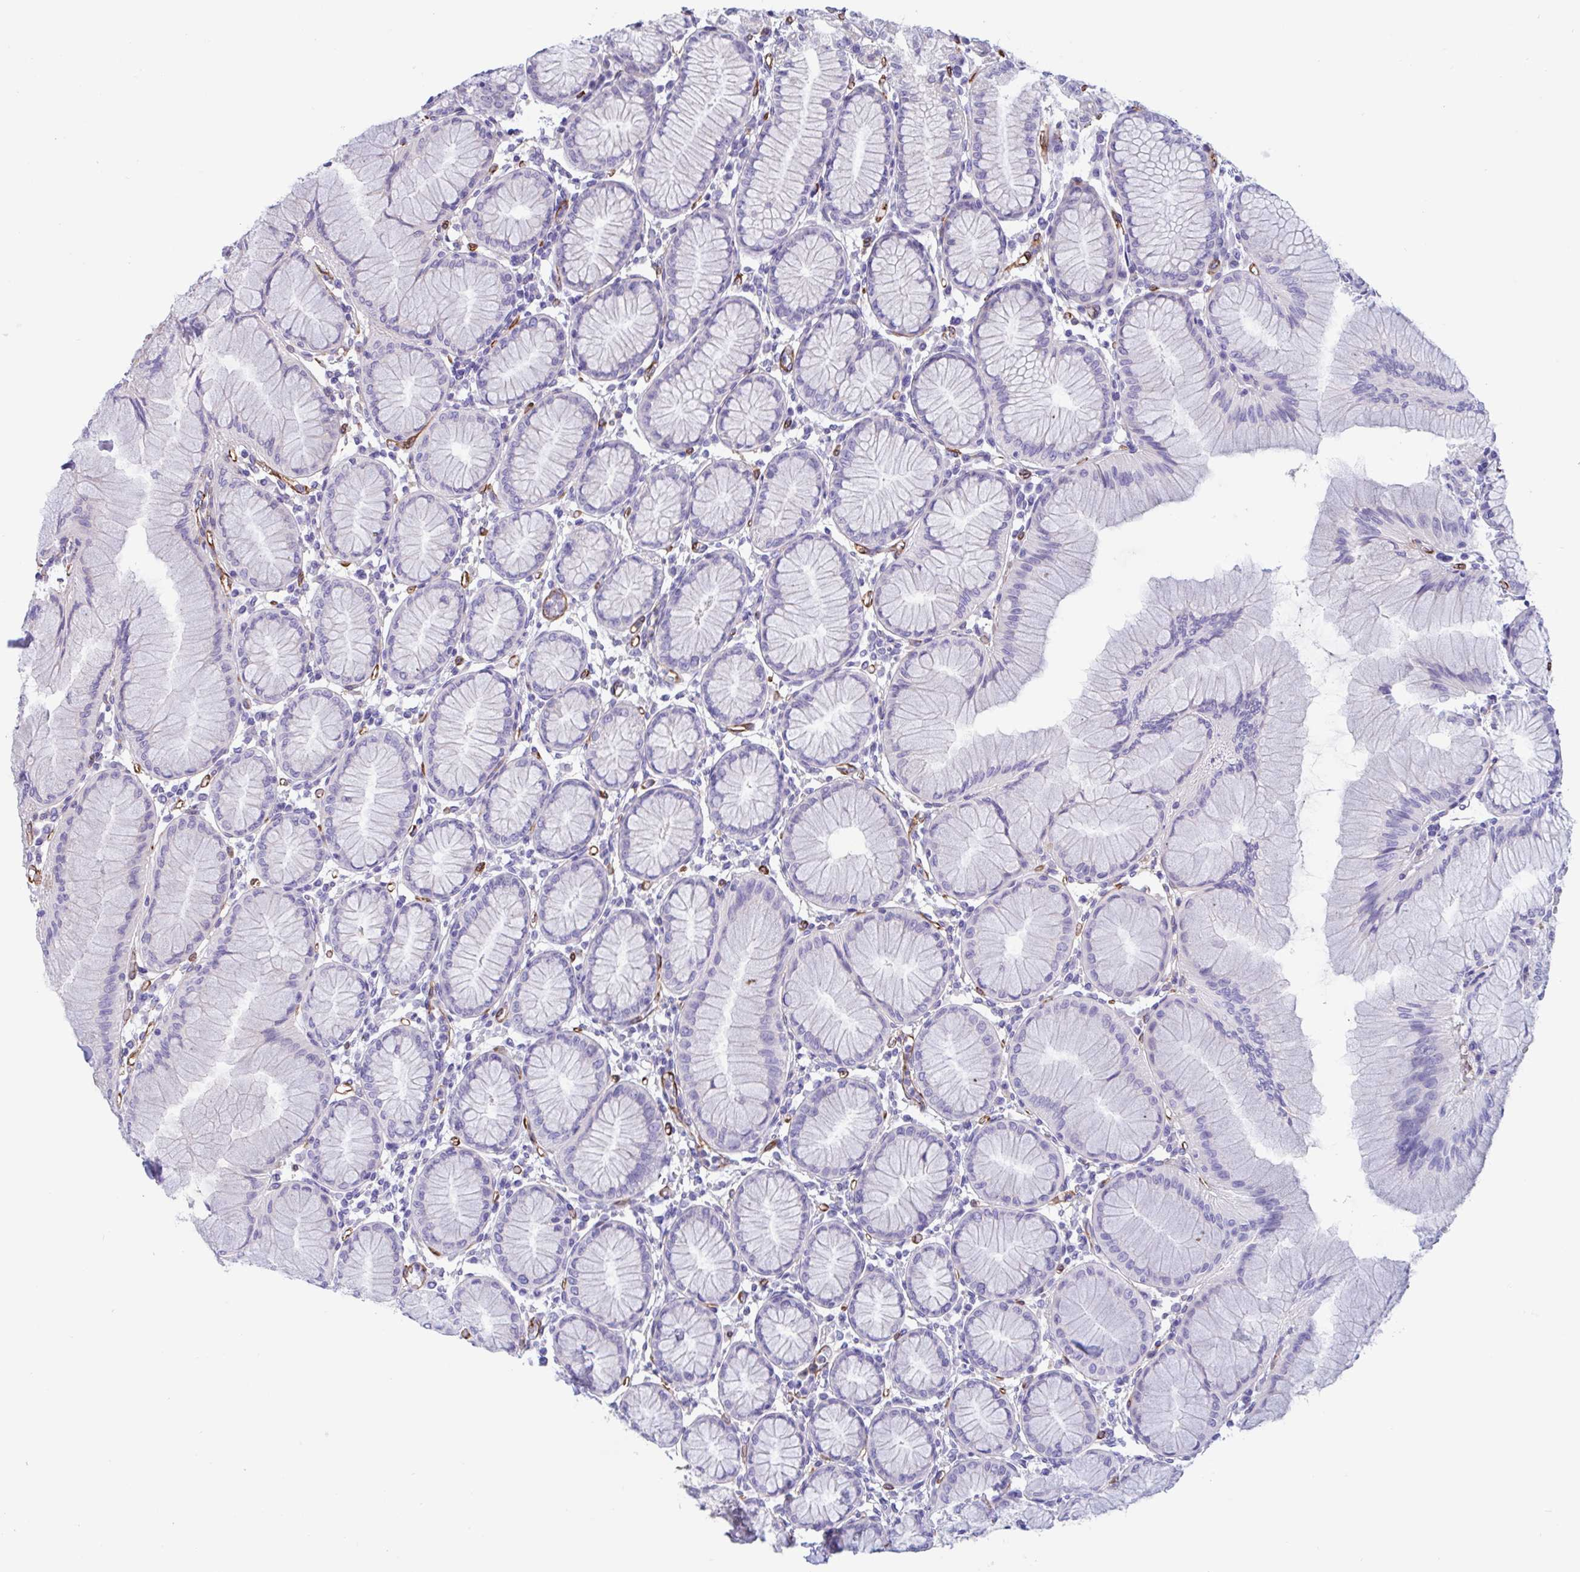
{"staining": {"intensity": "negative", "quantity": "none", "location": "none"}, "tissue": "stomach", "cell_type": "Glandular cells", "image_type": "normal", "snomed": [{"axis": "morphology", "description": "Normal tissue, NOS"}, {"axis": "topography", "description": "Stomach"}], "caption": "Glandular cells show no significant protein staining in normal stomach. (Immunohistochemistry, brightfield microscopy, high magnification).", "gene": "RPL22L1", "patient": {"sex": "female", "age": 57}}